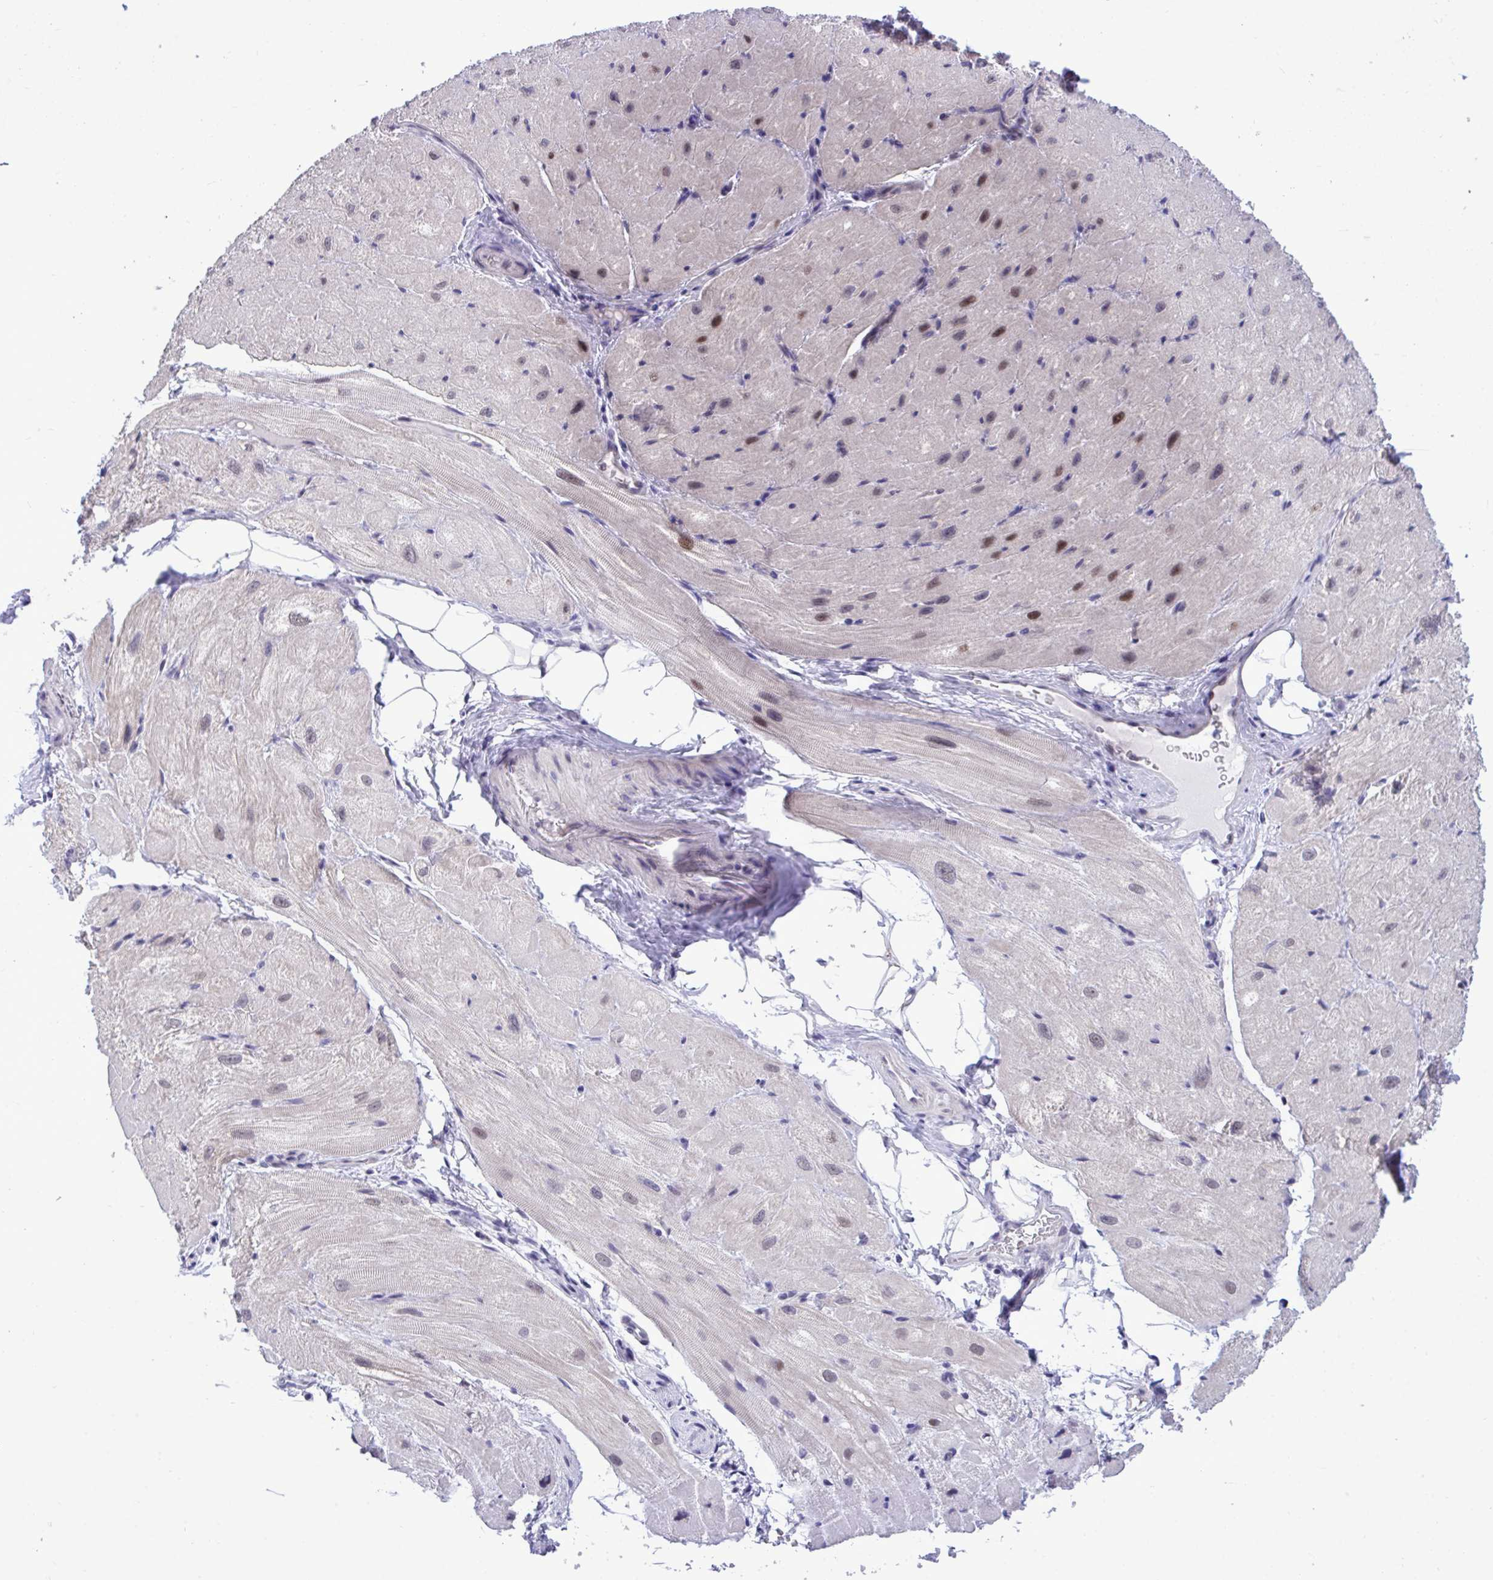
{"staining": {"intensity": "moderate", "quantity": "<25%", "location": "nuclear"}, "tissue": "heart muscle", "cell_type": "Cardiomyocytes", "image_type": "normal", "snomed": [{"axis": "morphology", "description": "Normal tissue, NOS"}, {"axis": "topography", "description": "Heart"}], "caption": "About <25% of cardiomyocytes in unremarkable heart muscle show moderate nuclear protein expression as visualized by brown immunohistochemical staining.", "gene": "C1QL2", "patient": {"sex": "male", "age": 62}}